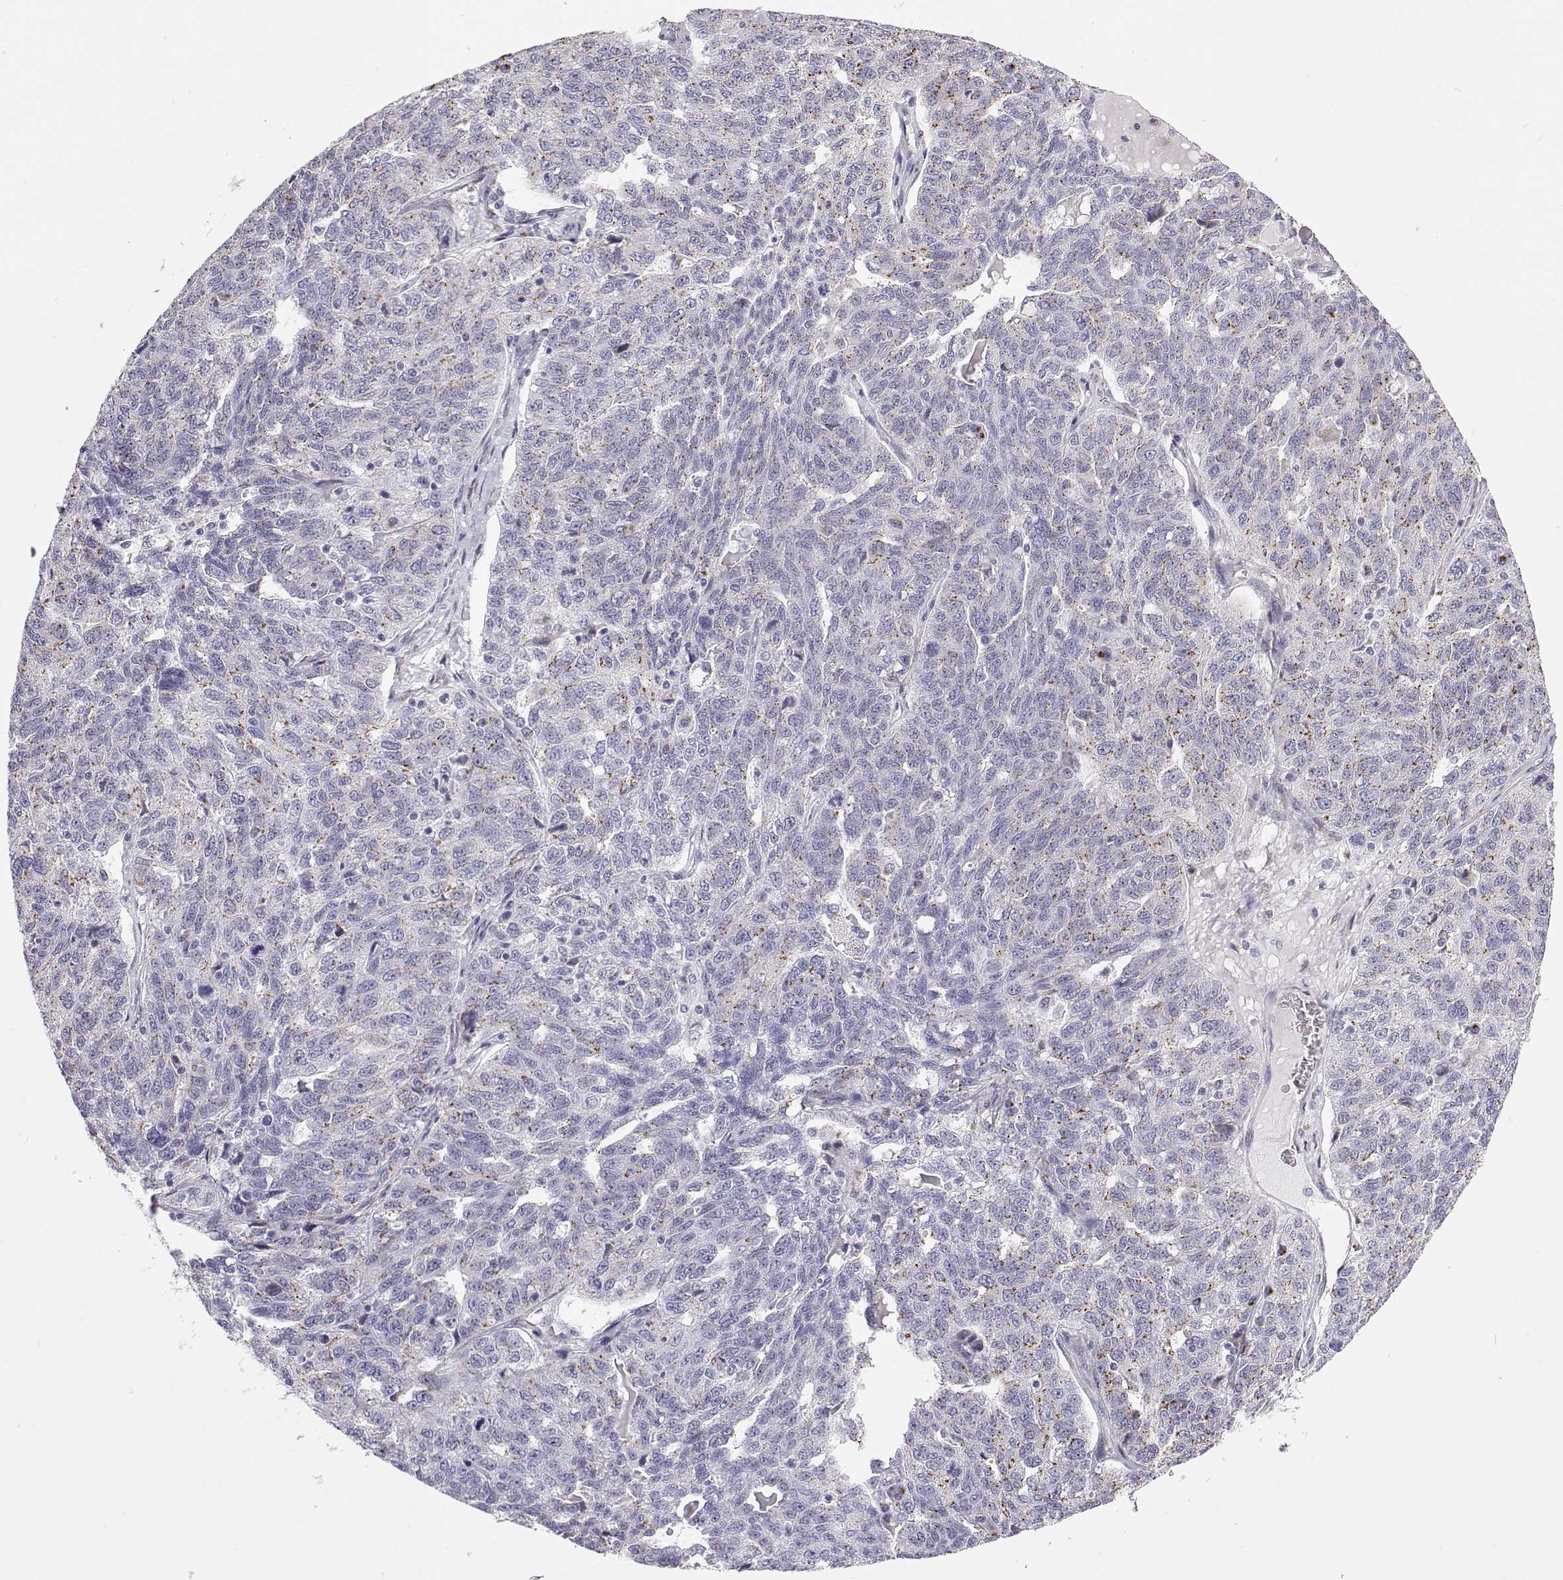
{"staining": {"intensity": "moderate", "quantity": "<25%", "location": "cytoplasmic/membranous"}, "tissue": "ovarian cancer", "cell_type": "Tumor cells", "image_type": "cancer", "snomed": [{"axis": "morphology", "description": "Cystadenocarcinoma, serous, NOS"}, {"axis": "topography", "description": "Ovary"}], "caption": "Ovarian cancer (serous cystadenocarcinoma) stained with a brown dye shows moderate cytoplasmic/membranous positive staining in approximately <25% of tumor cells.", "gene": "STARD13", "patient": {"sex": "female", "age": 71}}